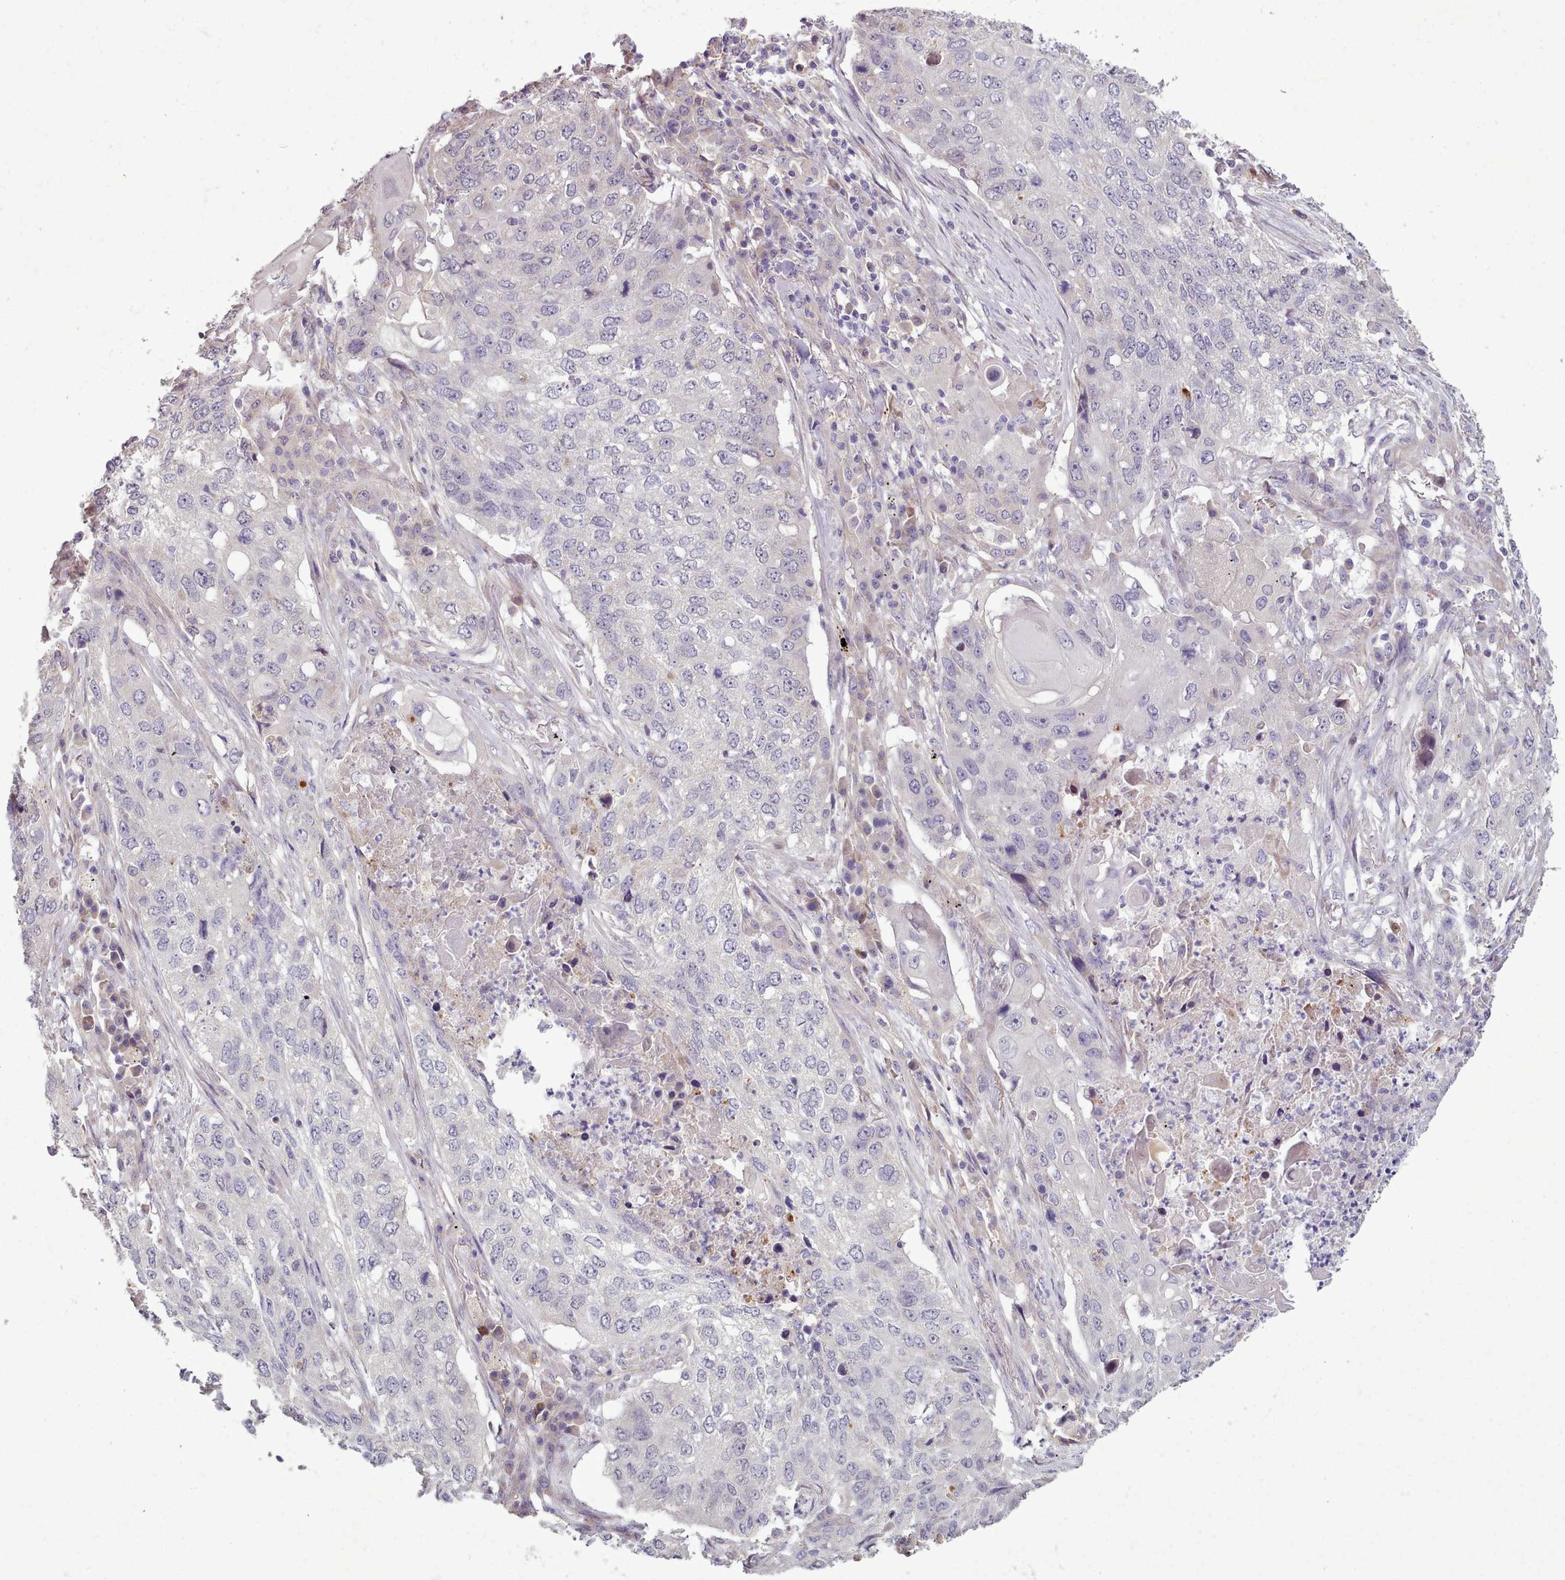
{"staining": {"intensity": "negative", "quantity": "none", "location": "none"}, "tissue": "lung cancer", "cell_type": "Tumor cells", "image_type": "cancer", "snomed": [{"axis": "morphology", "description": "Squamous cell carcinoma, NOS"}, {"axis": "topography", "description": "Lung"}], "caption": "Tumor cells show no significant protein staining in lung squamous cell carcinoma. (DAB (3,3'-diaminobenzidine) immunohistochemistry, high magnification).", "gene": "DPF1", "patient": {"sex": "female", "age": 63}}